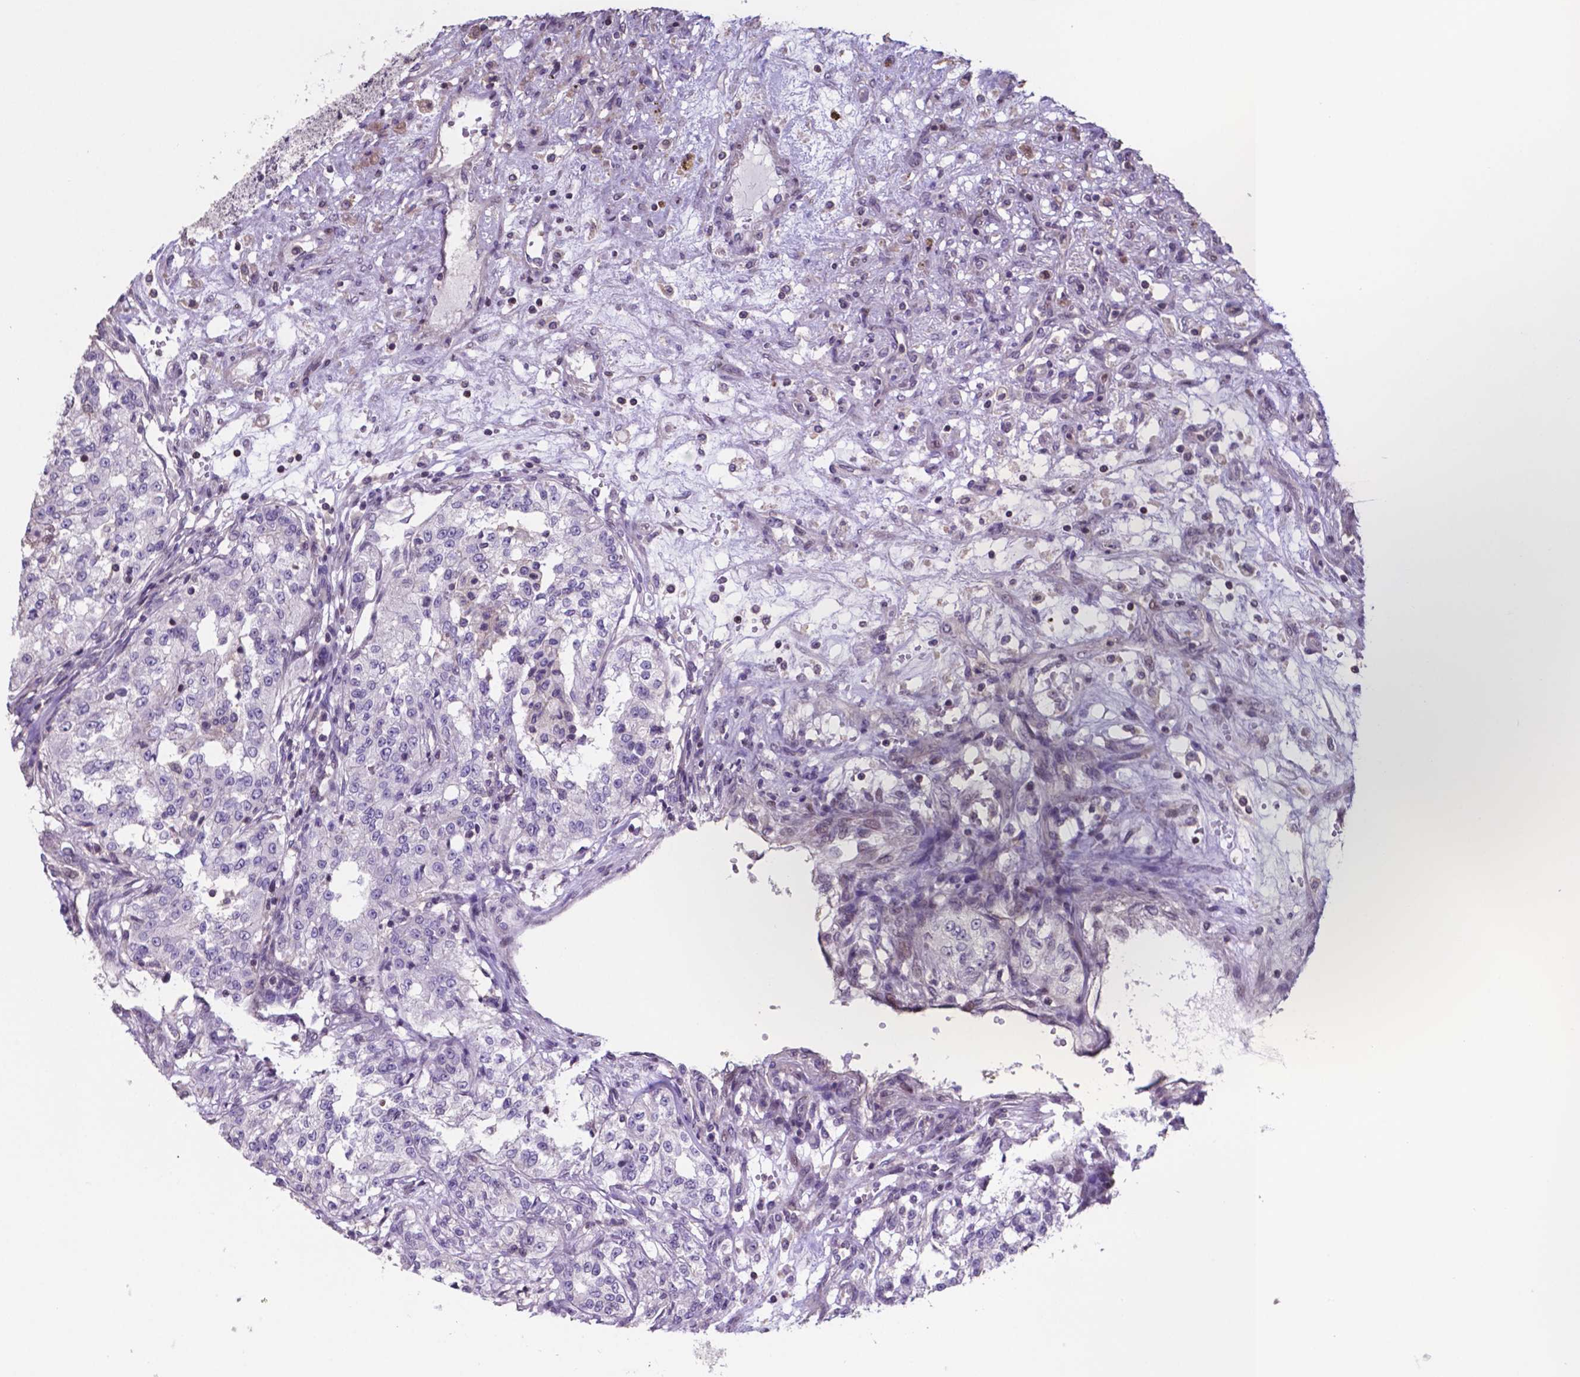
{"staining": {"intensity": "negative", "quantity": "none", "location": "none"}, "tissue": "renal cancer", "cell_type": "Tumor cells", "image_type": "cancer", "snomed": [{"axis": "morphology", "description": "Adenocarcinoma, NOS"}, {"axis": "topography", "description": "Kidney"}], "caption": "Immunohistochemistry (IHC) photomicrograph of neoplastic tissue: human renal adenocarcinoma stained with DAB (3,3'-diaminobenzidine) displays no significant protein positivity in tumor cells.", "gene": "MLC1", "patient": {"sex": "female", "age": 63}}